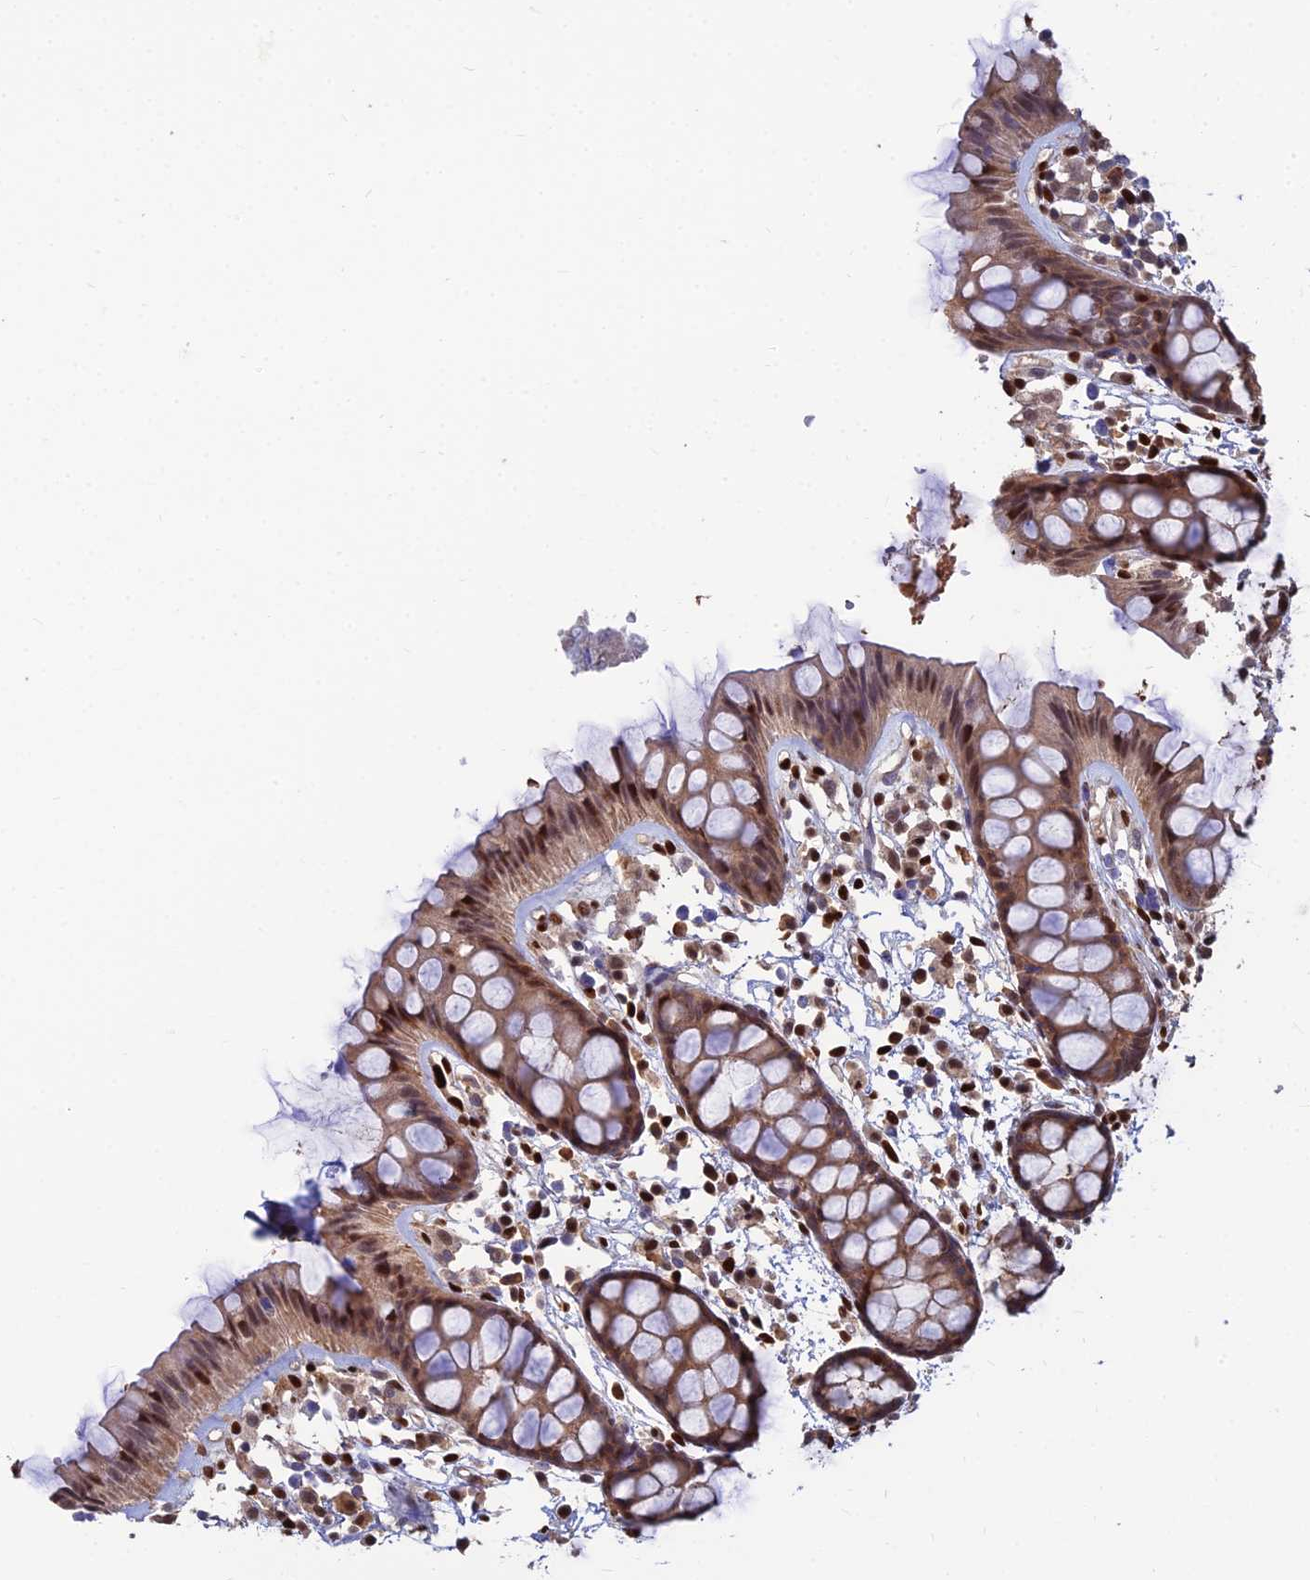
{"staining": {"intensity": "moderate", "quantity": ">75%", "location": "cytoplasmic/membranous,nuclear"}, "tissue": "rectum", "cell_type": "Glandular cells", "image_type": "normal", "snomed": [{"axis": "morphology", "description": "Normal tissue, NOS"}, {"axis": "topography", "description": "Rectum"}], "caption": "Rectum was stained to show a protein in brown. There is medium levels of moderate cytoplasmic/membranous,nuclear expression in approximately >75% of glandular cells. Nuclei are stained in blue.", "gene": "DNPEP", "patient": {"sex": "female", "age": 66}}